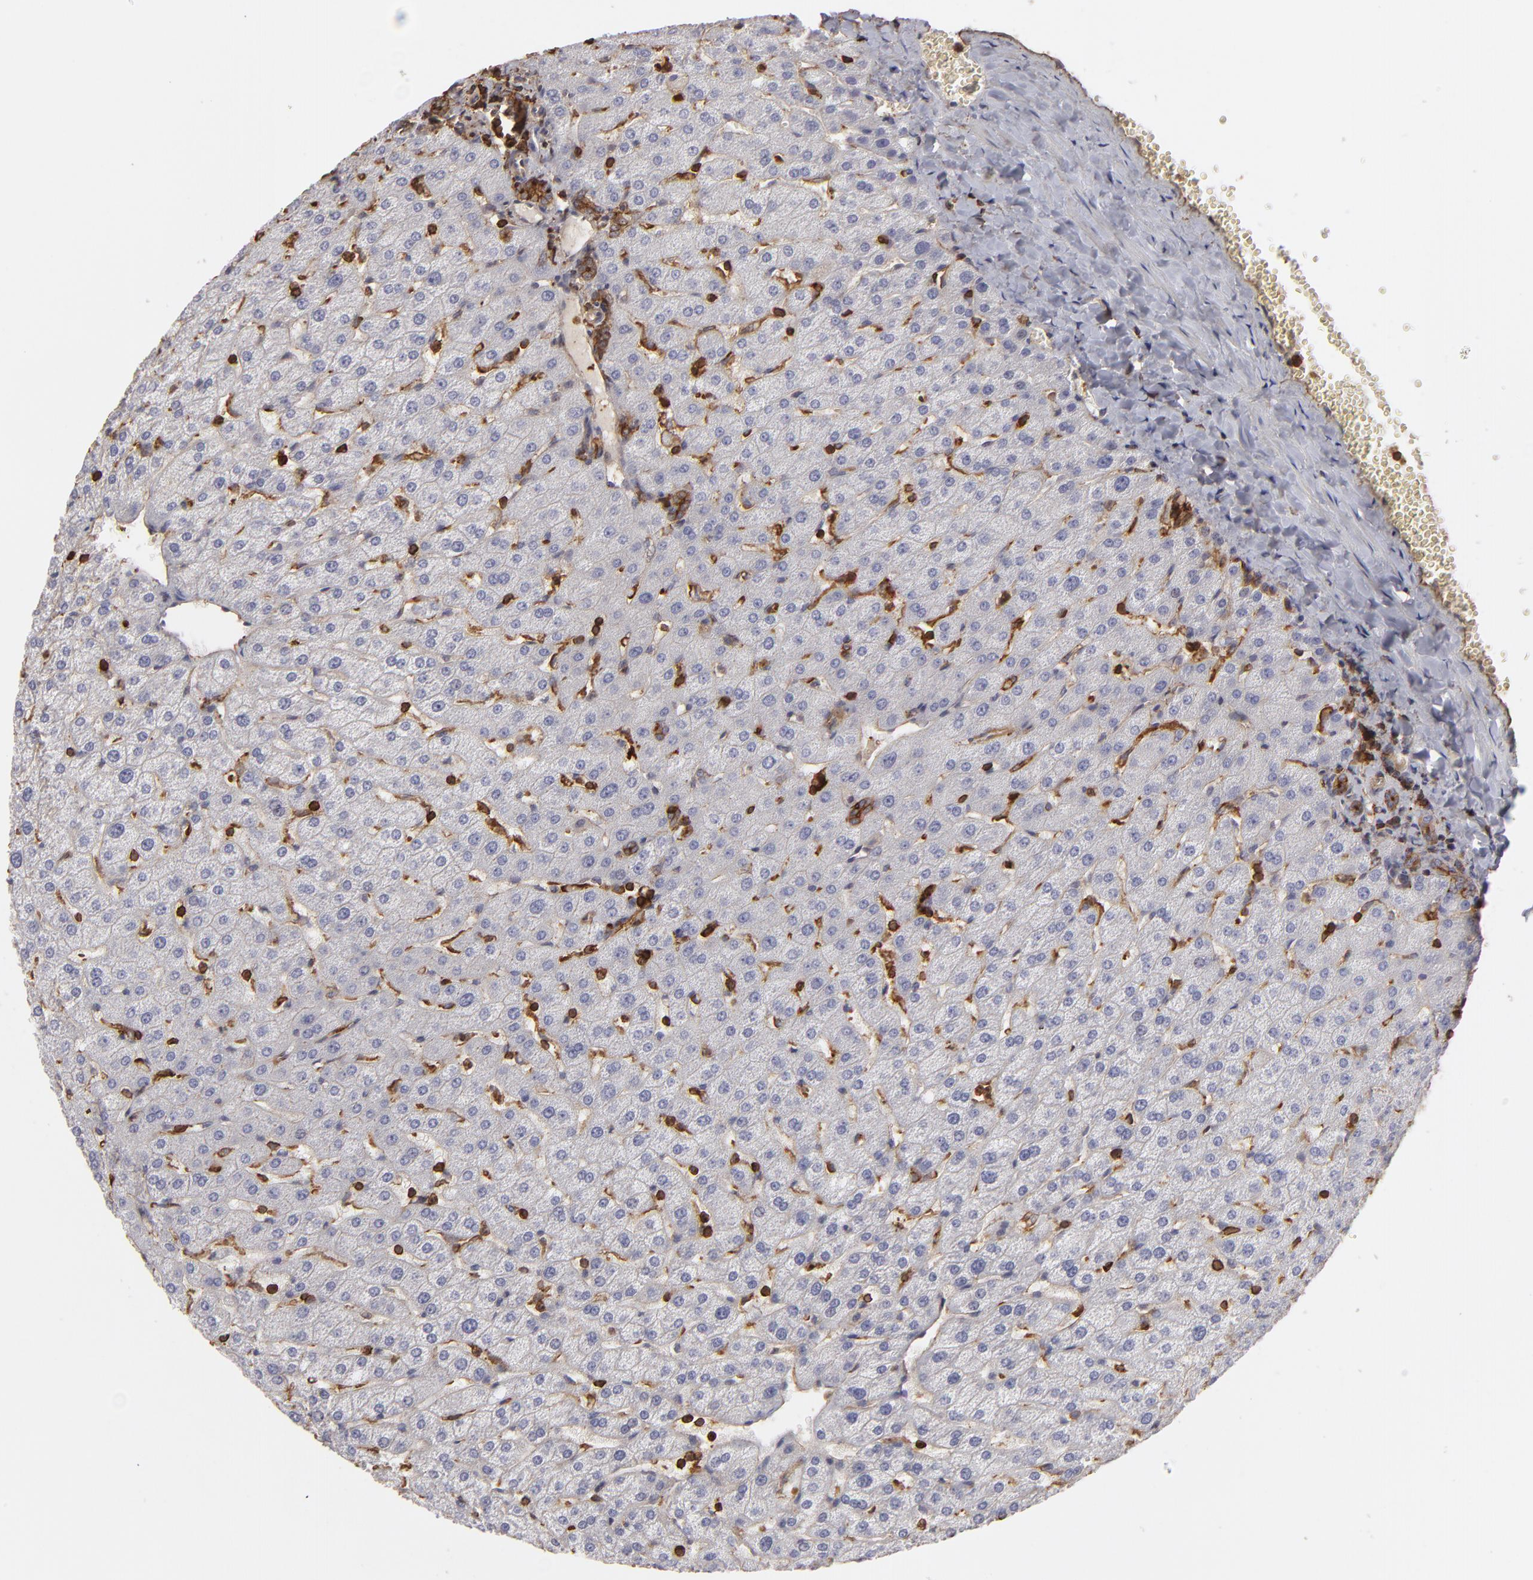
{"staining": {"intensity": "weak", "quantity": ">75%", "location": "cytoplasmic/membranous,nuclear"}, "tissue": "liver", "cell_type": "Cholangiocytes", "image_type": "normal", "snomed": [{"axis": "morphology", "description": "Normal tissue, NOS"}, {"axis": "morphology", "description": "Fibrosis, NOS"}, {"axis": "topography", "description": "Liver"}], "caption": "Liver stained with DAB immunohistochemistry shows low levels of weak cytoplasmic/membranous,nuclear positivity in approximately >75% of cholangiocytes.", "gene": "ACTB", "patient": {"sex": "female", "age": 29}}